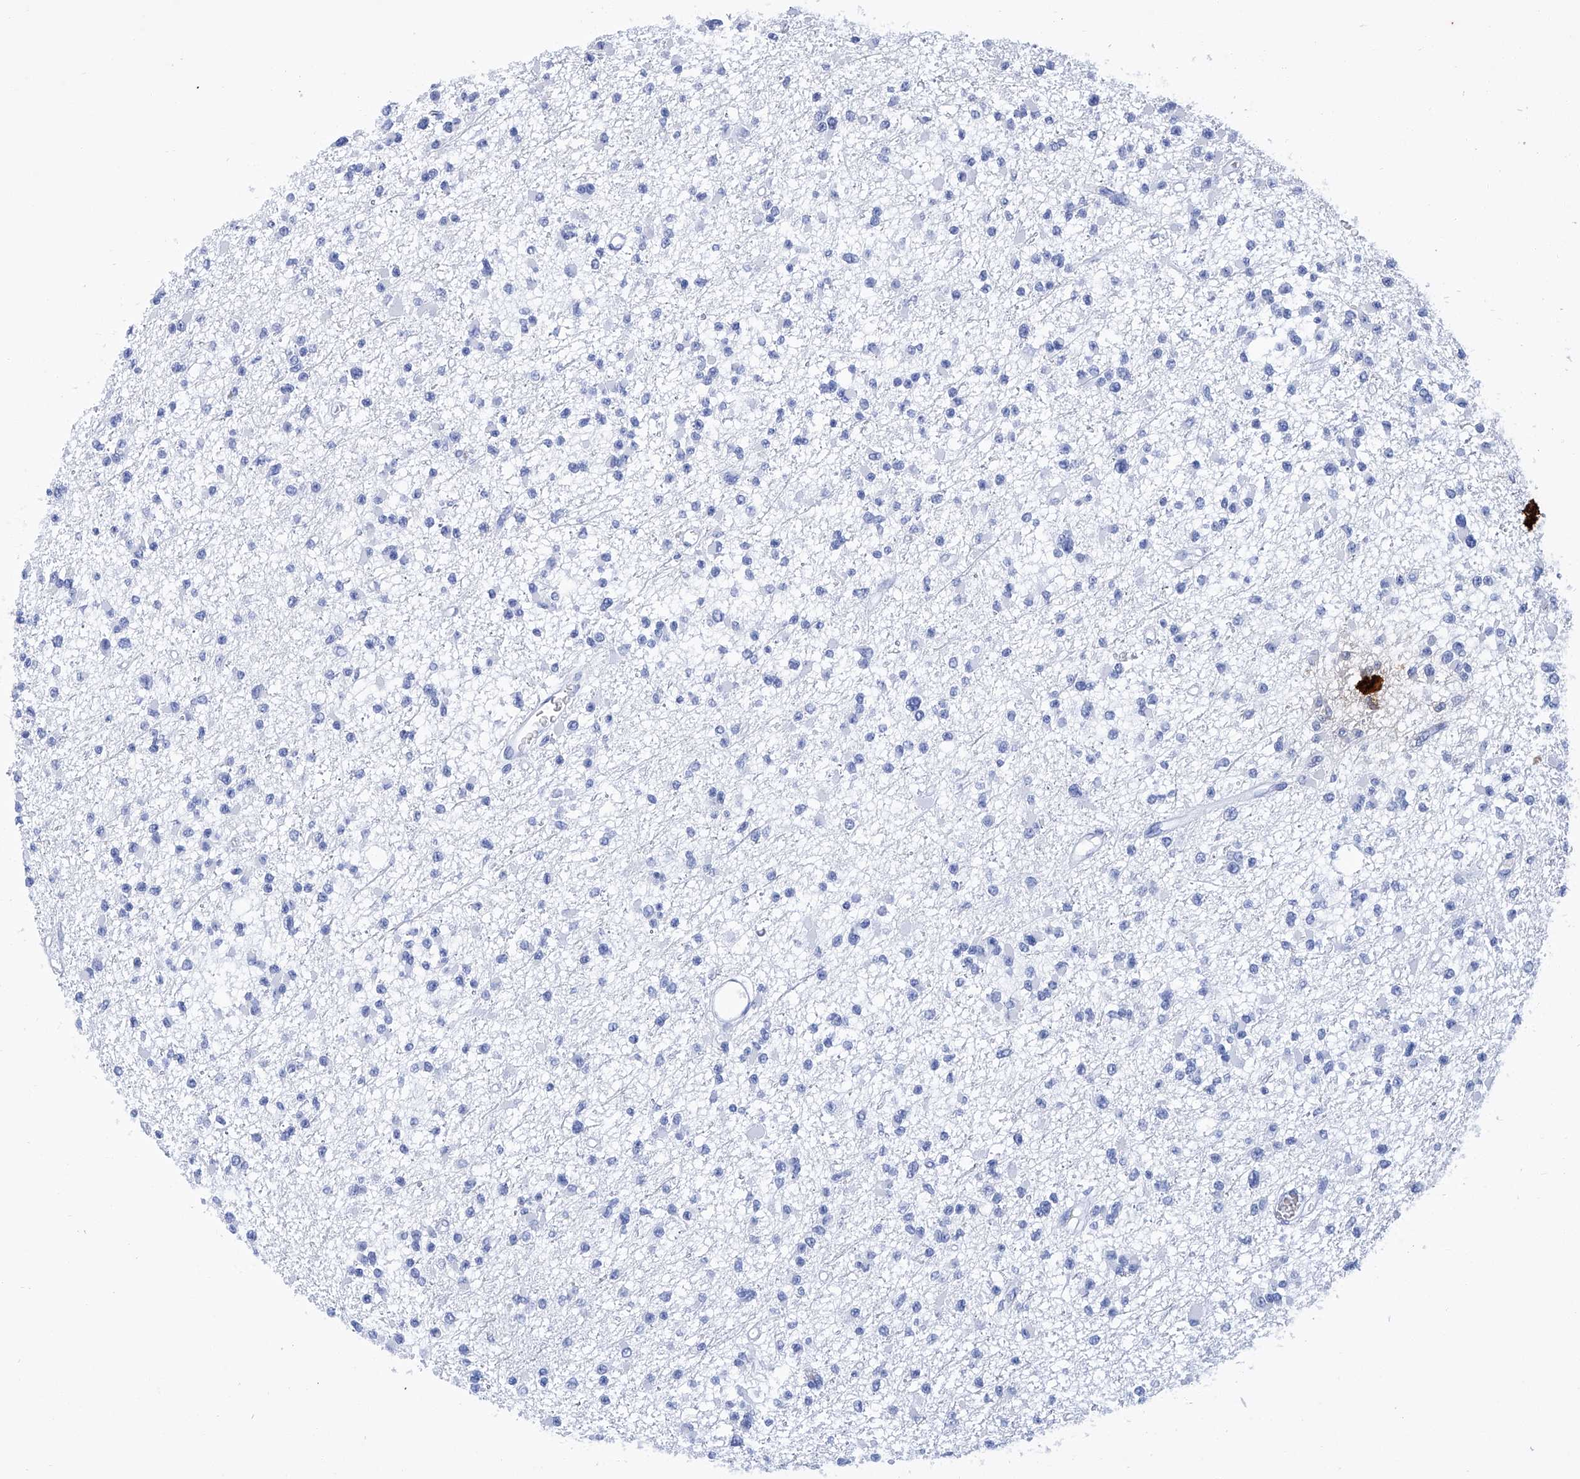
{"staining": {"intensity": "negative", "quantity": "none", "location": "none"}, "tissue": "glioma", "cell_type": "Tumor cells", "image_type": "cancer", "snomed": [{"axis": "morphology", "description": "Glioma, malignant, Low grade"}, {"axis": "topography", "description": "Brain"}], "caption": "Immunohistochemical staining of human glioma exhibits no significant expression in tumor cells.", "gene": "GPT", "patient": {"sex": "female", "age": 22}}